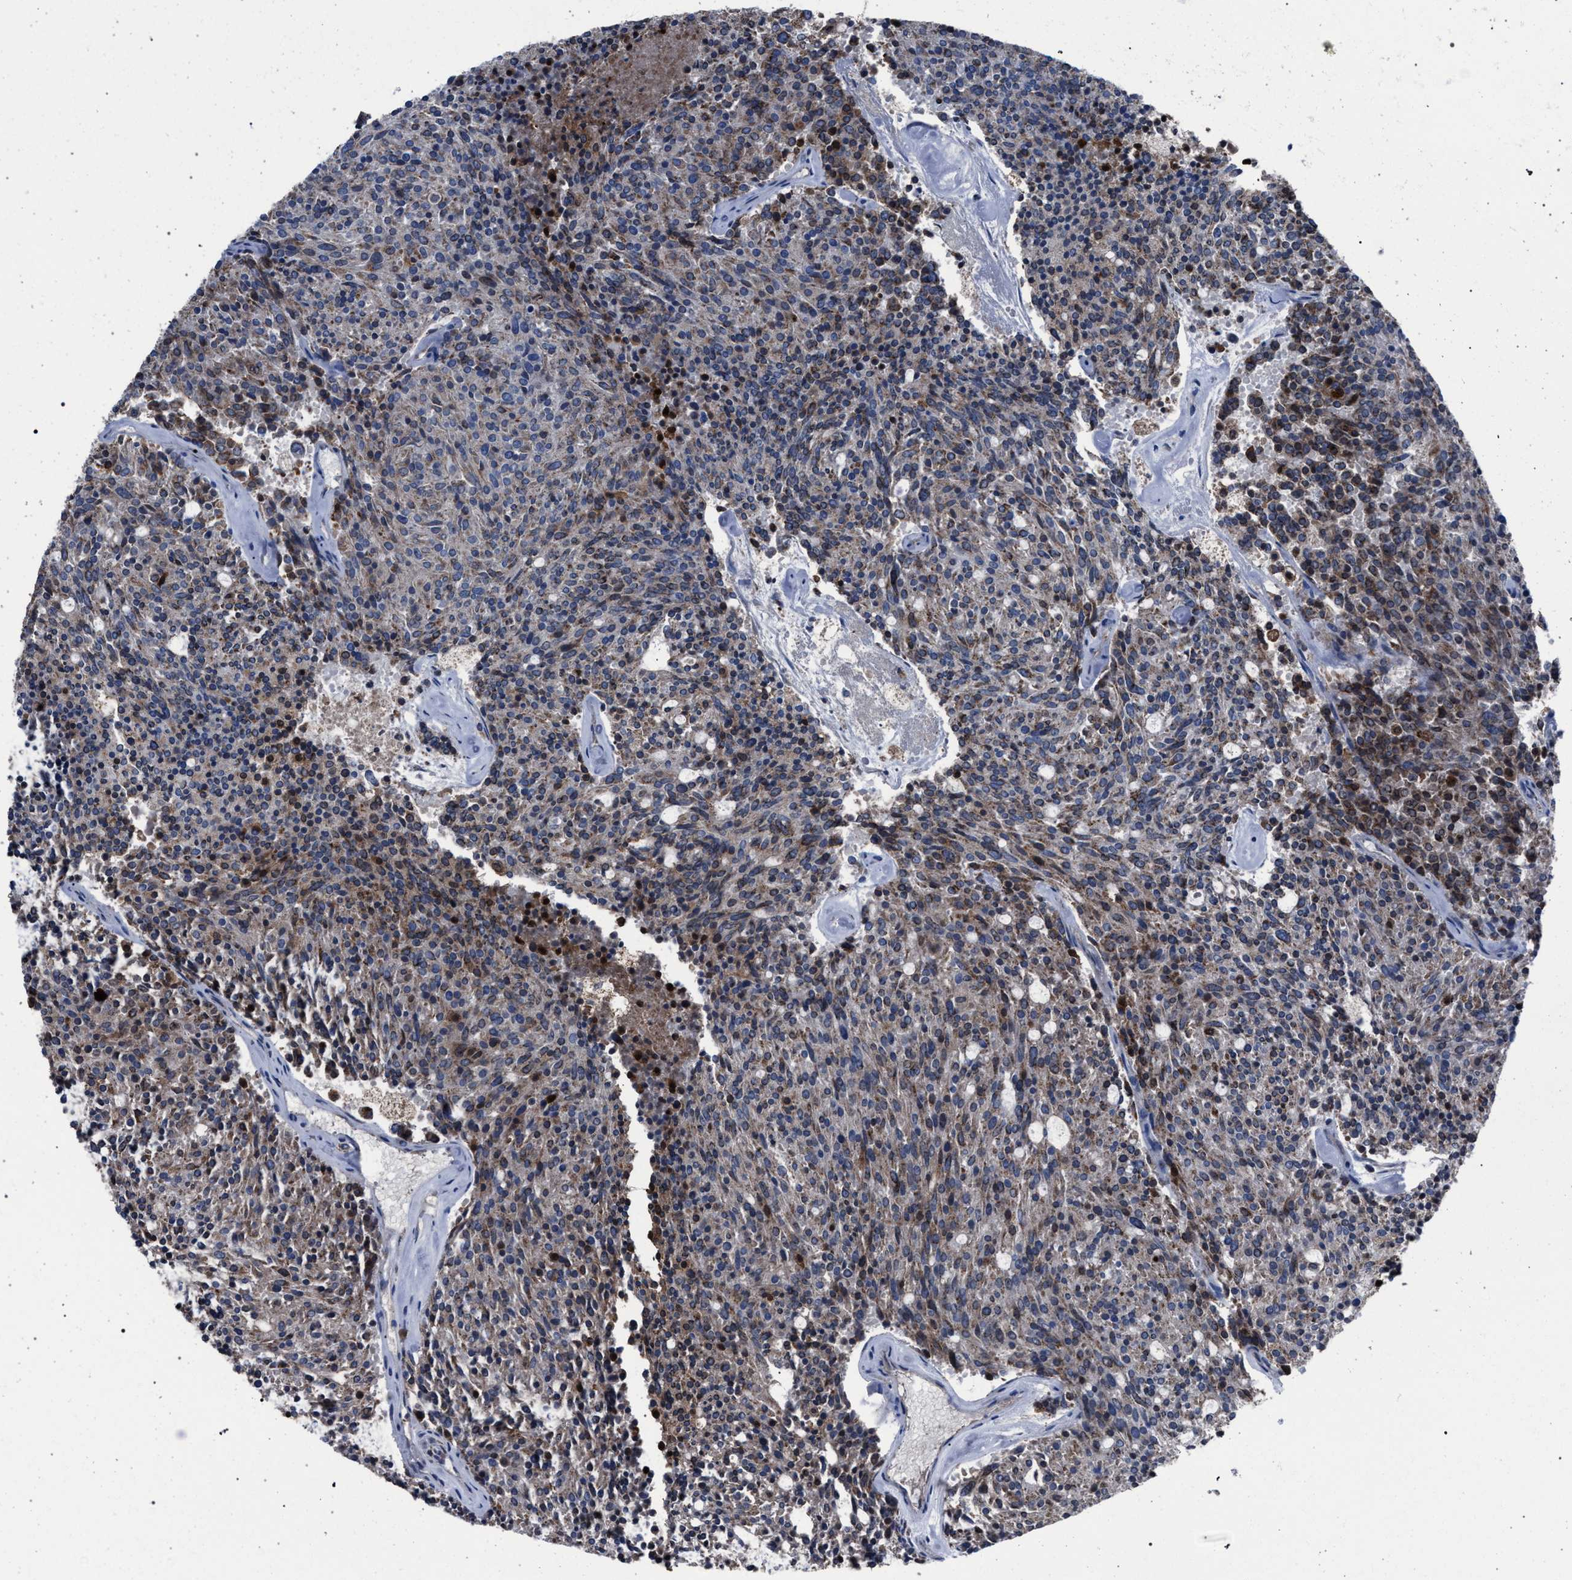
{"staining": {"intensity": "weak", "quantity": "25%-75%", "location": "cytoplasmic/membranous"}, "tissue": "carcinoid", "cell_type": "Tumor cells", "image_type": "cancer", "snomed": [{"axis": "morphology", "description": "Carcinoid, malignant, NOS"}, {"axis": "topography", "description": "Pancreas"}], "caption": "A photomicrograph showing weak cytoplasmic/membranous positivity in about 25%-75% of tumor cells in carcinoid (malignant), as visualized by brown immunohistochemical staining.", "gene": "HSD17B4", "patient": {"sex": "female", "age": 54}}